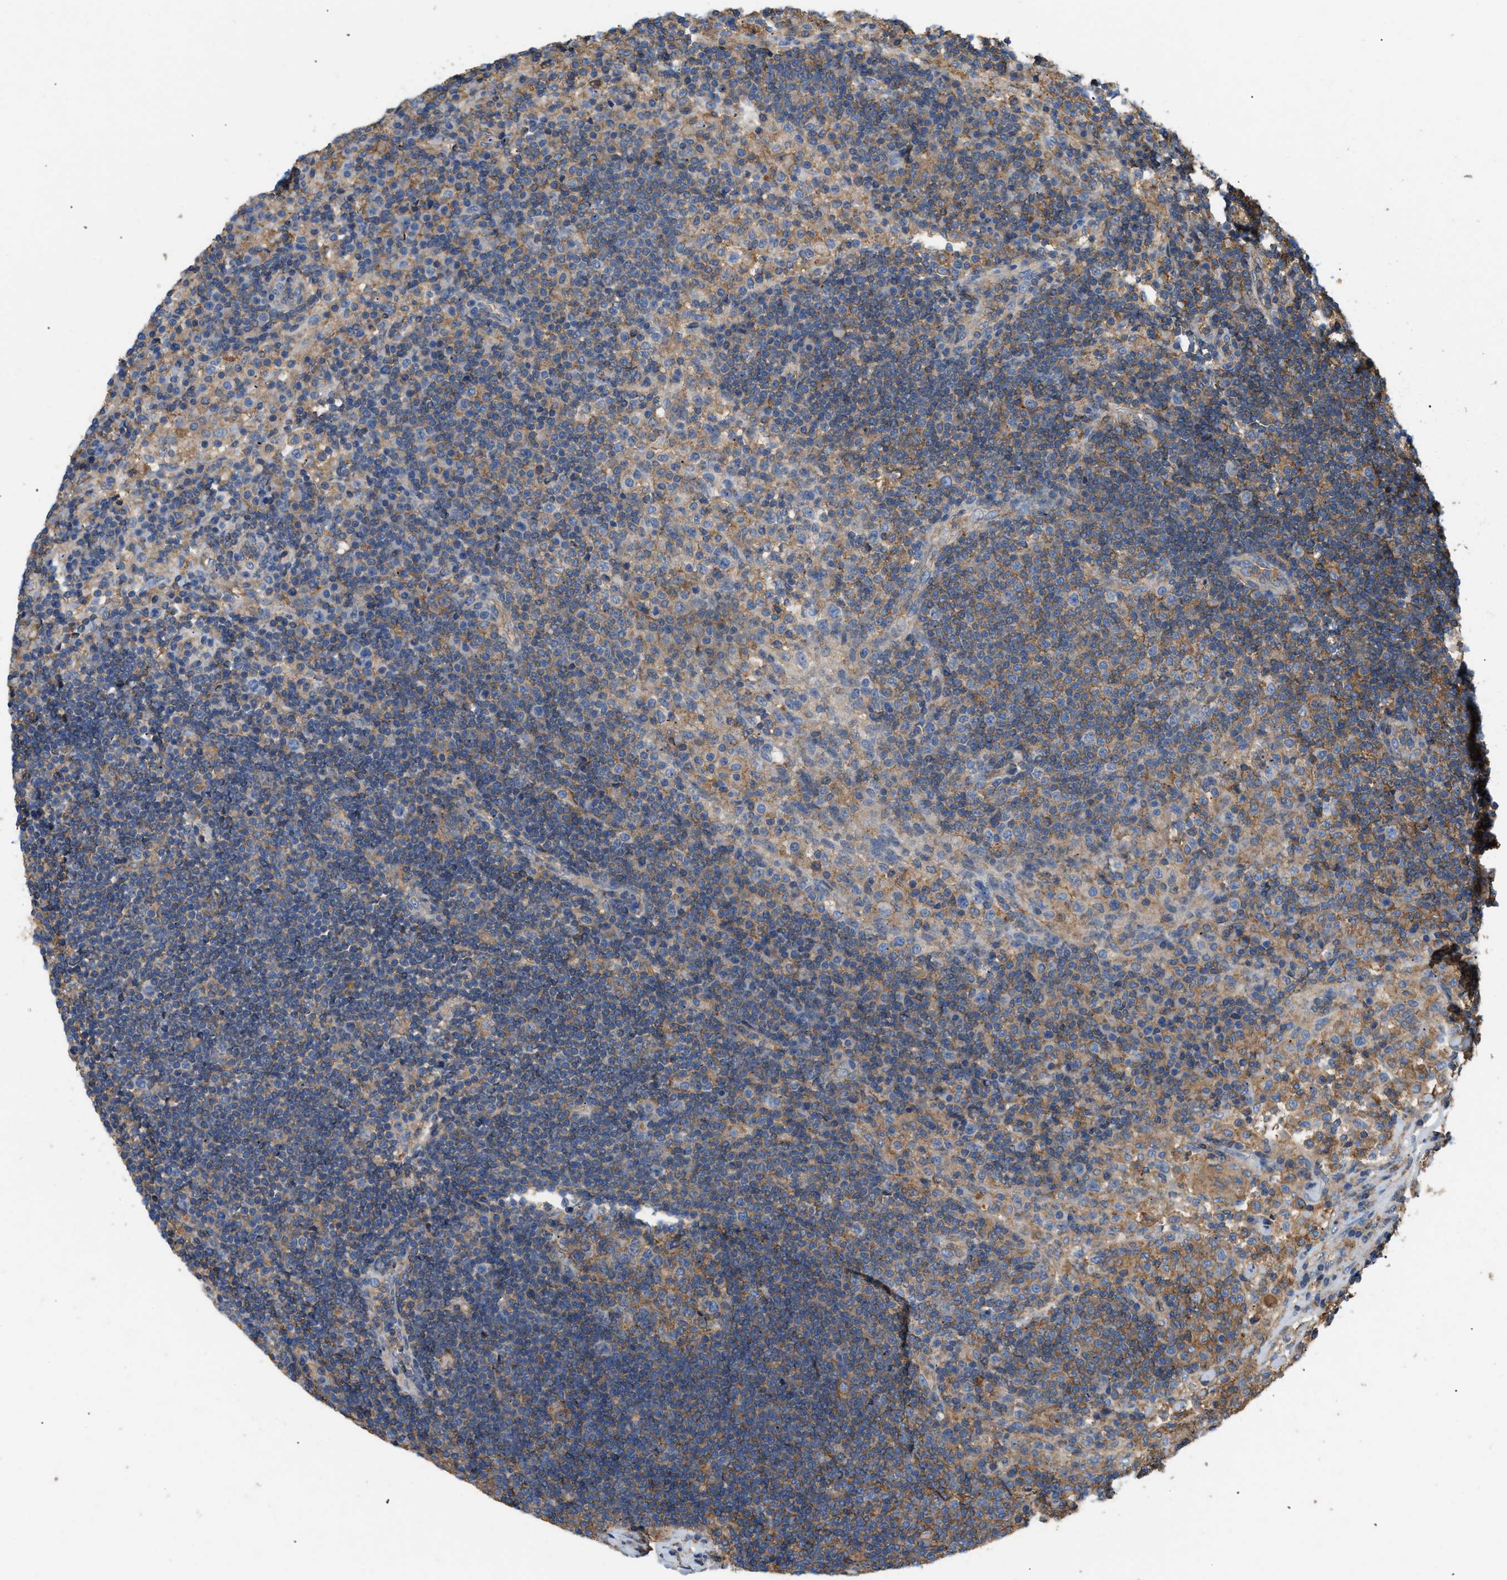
{"staining": {"intensity": "moderate", "quantity": ">75%", "location": "cytoplasmic/membranous"}, "tissue": "lymph node", "cell_type": "Germinal center cells", "image_type": "normal", "snomed": [{"axis": "morphology", "description": "Normal tissue, NOS"}, {"axis": "topography", "description": "Lymph node"}], "caption": "Immunohistochemistry (IHC) (DAB (3,3'-diaminobenzidine)) staining of unremarkable lymph node exhibits moderate cytoplasmic/membranous protein staining in about >75% of germinal center cells.", "gene": "GNB4", "patient": {"sex": "female", "age": 53}}